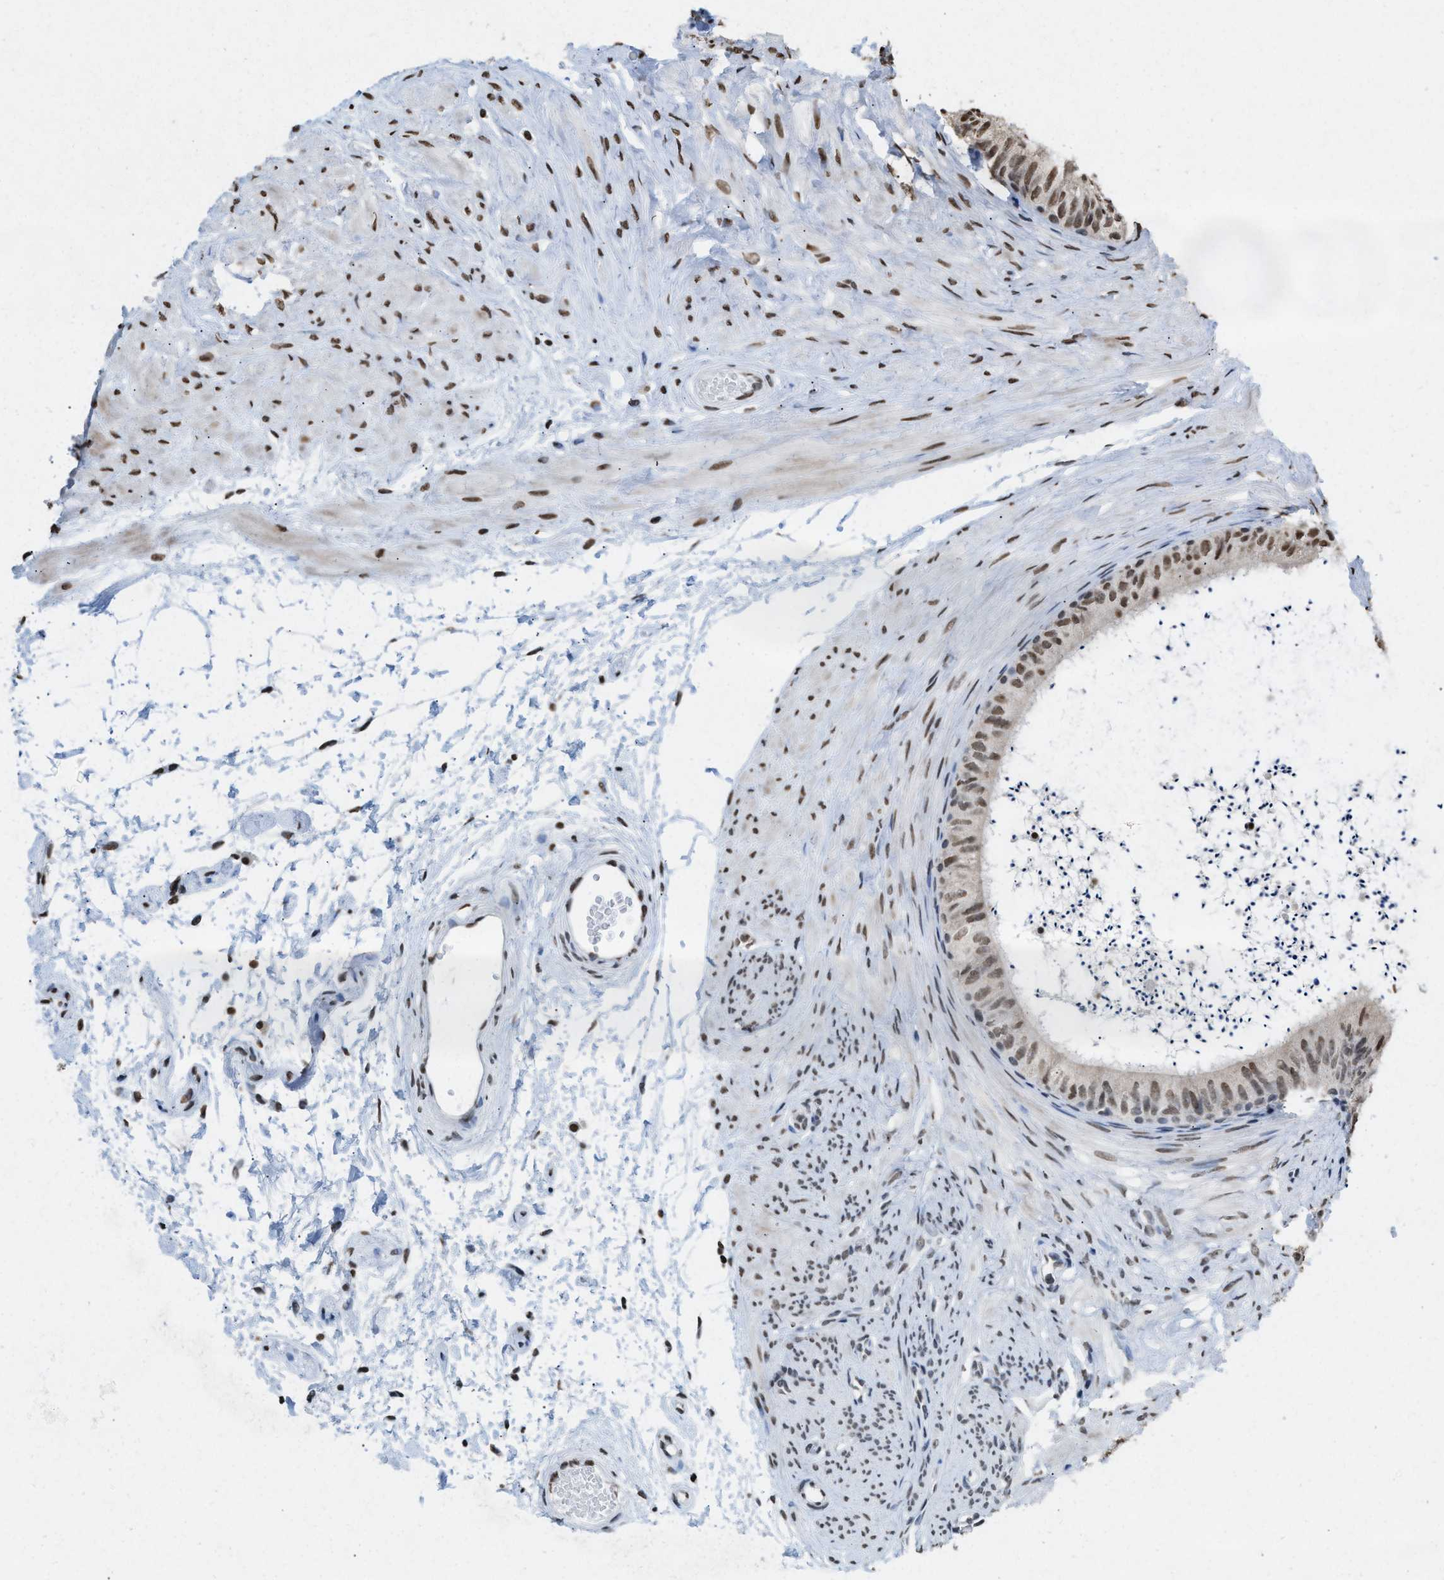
{"staining": {"intensity": "moderate", "quantity": ">75%", "location": "nuclear"}, "tissue": "epididymis", "cell_type": "Glandular cells", "image_type": "normal", "snomed": [{"axis": "morphology", "description": "Normal tissue, NOS"}, {"axis": "topography", "description": "Epididymis"}], "caption": "Immunohistochemistry (IHC) (DAB (3,3'-diaminobenzidine)) staining of normal epididymis displays moderate nuclear protein positivity in approximately >75% of glandular cells. The staining is performed using DAB brown chromogen to label protein expression. The nuclei are counter-stained blue using hematoxylin.", "gene": "NUP88", "patient": {"sex": "male", "age": 56}}